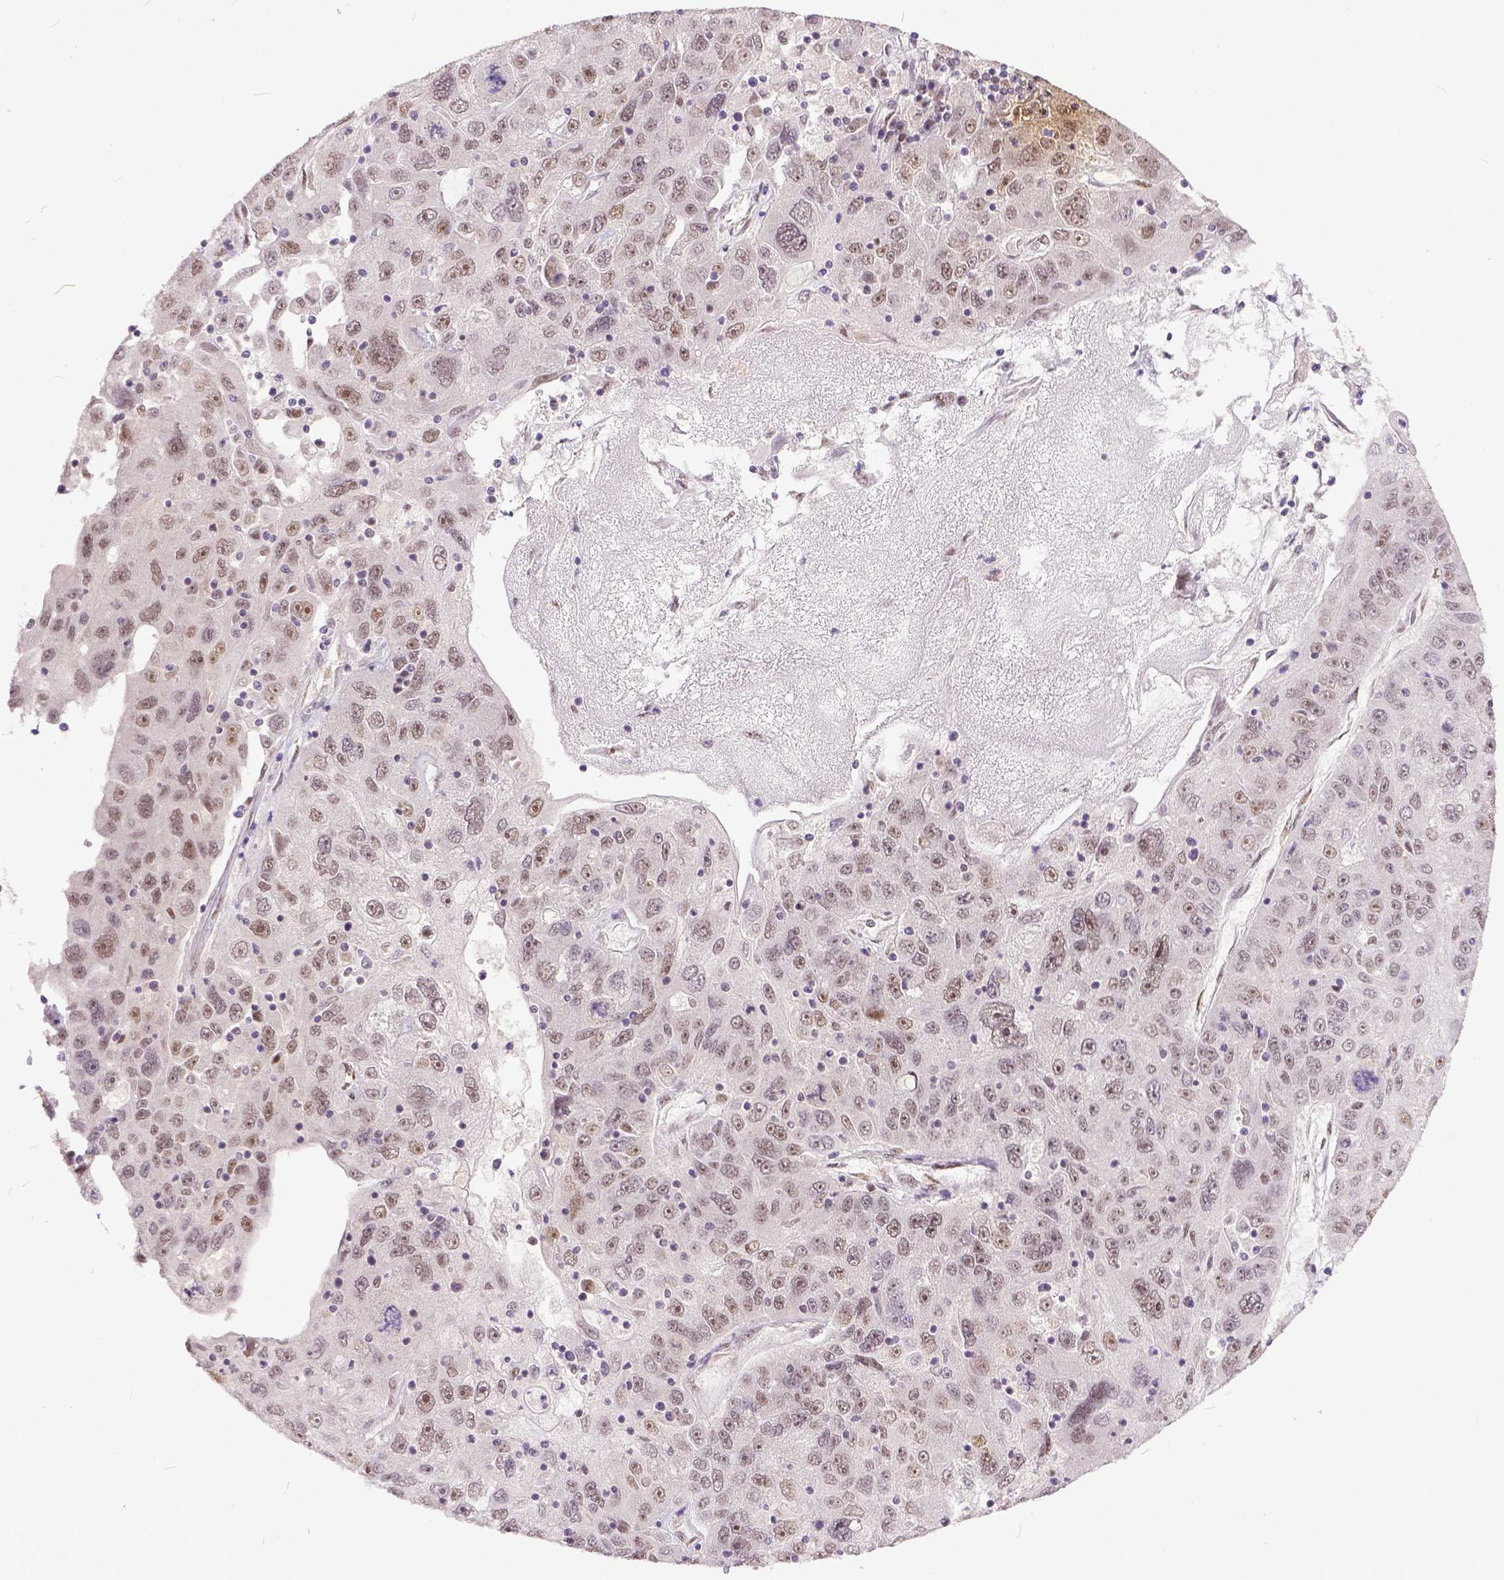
{"staining": {"intensity": "weak", "quantity": ">75%", "location": "nuclear"}, "tissue": "stomach cancer", "cell_type": "Tumor cells", "image_type": "cancer", "snomed": [{"axis": "morphology", "description": "Adenocarcinoma, NOS"}, {"axis": "topography", "description": "Stomach"}], "caption": "Immunohistochemistry photomicrograph of neoplastic tissue: adenocarcinoma (stomach) stained using immunohistochemistry (IHC) shows low levels of weak protein expression localized specifically in the nuclear of tumor cells, appearing as a nuclear brown color.", "gene": "ERCC1", "patient": {"sex": "male", "age": 56}}